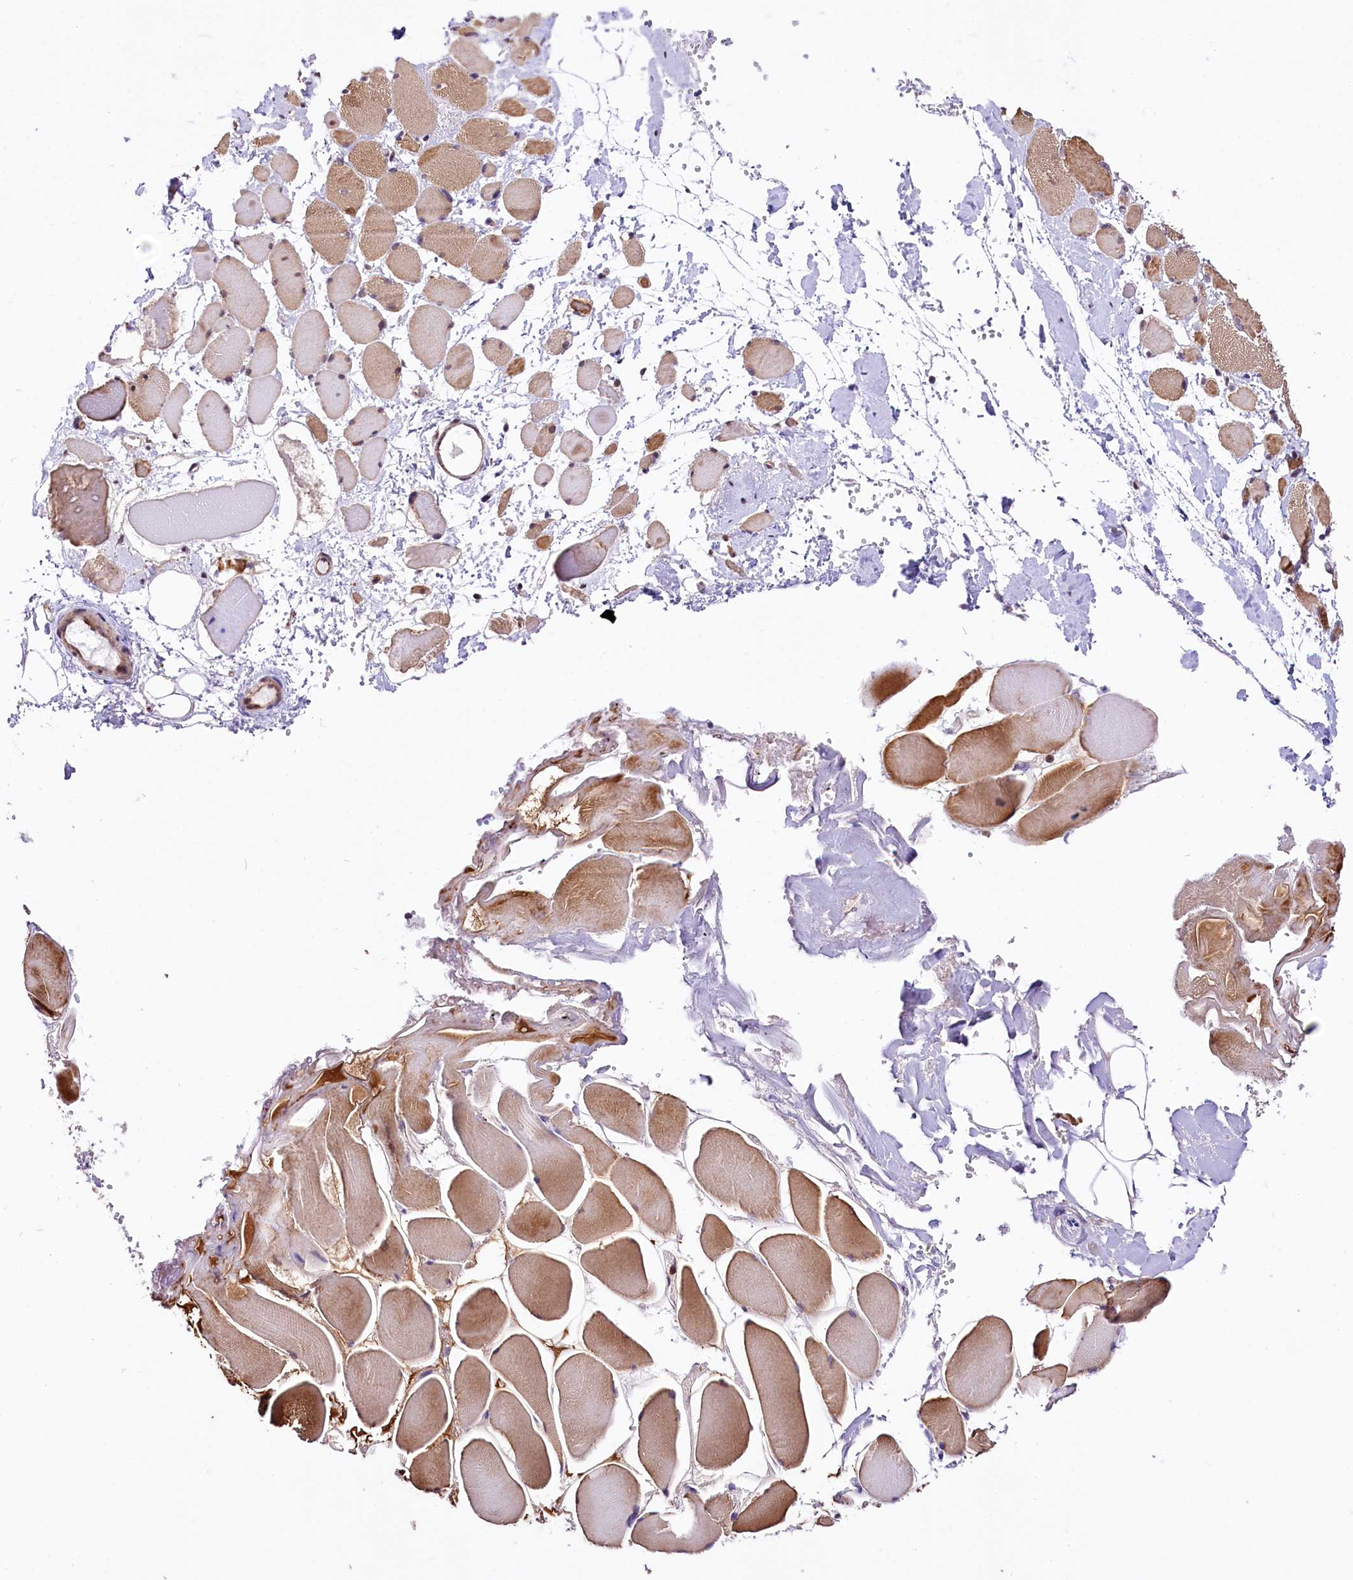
{"staining": {"intensity": "moderate", "quantity": "<25%", "location": "cytoplasmic/membranous"}, "tissue": "skeletal muscle", "cell_type": "Myocytes", "image_type": "normal", "snomed": [{"axis": "morphology", "description": "Normal tissue, NOS"}, {"axis": "morphology", "description": "Basal cell carcinoma"}, {"axis": "topography", "description": "Skeletal muscle"}], "caption": "Immunohistochemical staining of benign skeletal muscle demonstrates <25% levels of moderate cytoplasmic/membranous protein staining in approximately <25% of myocytes.", "gene": "MRPL54", "patient": {"sex": "female", "age": 64}}